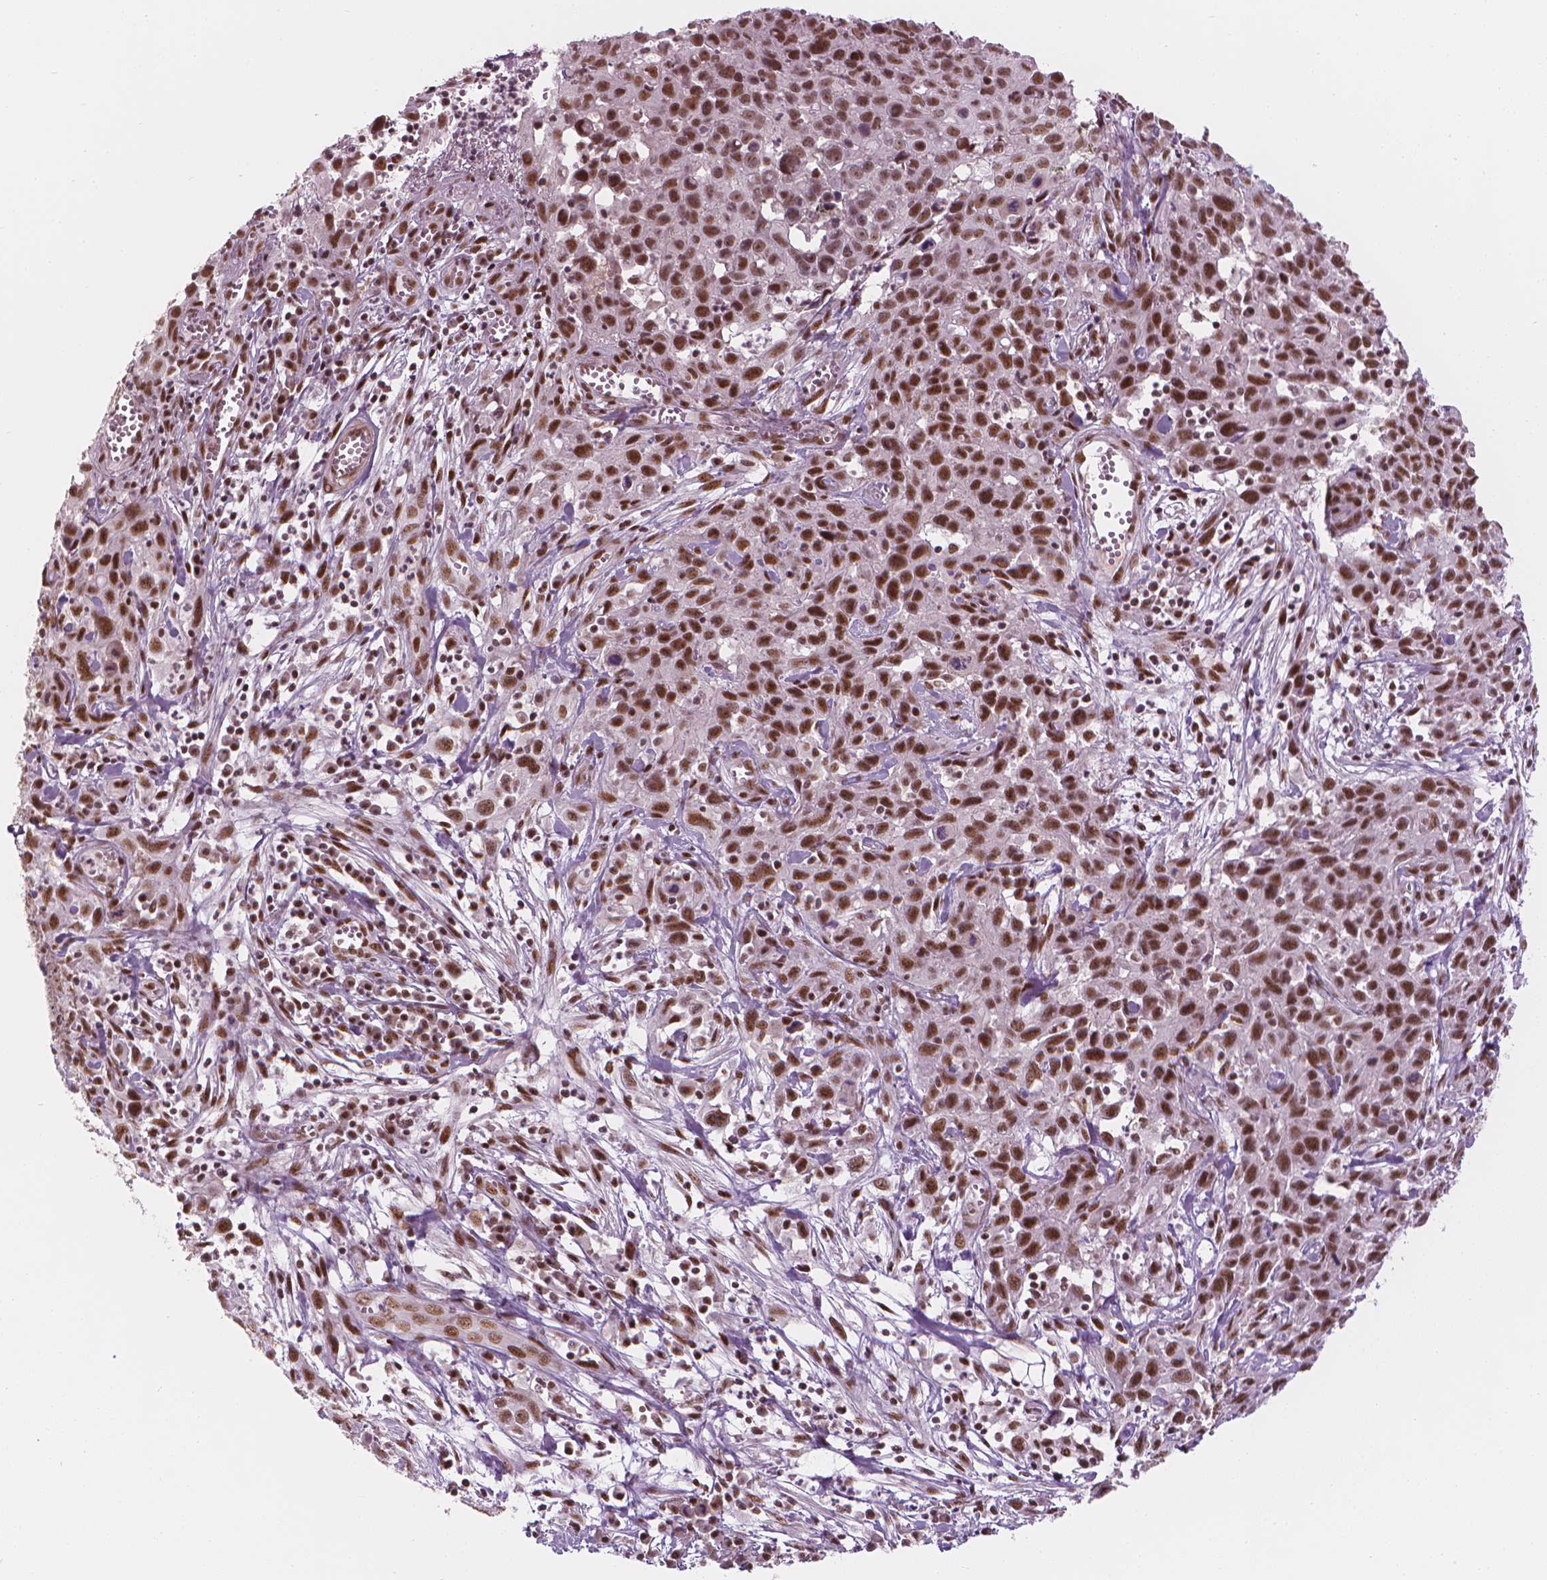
{"staining": {"intensity": "moderate", "quantity": ">75%", "location": "nuclear"}, "tissue": "cervical cancer", "cell_type": "Tumor cells", "image_type": "cancer", "snomed": [{"axis": "morphology", "description": "Squamous cell carcinoma, NOS"}, {"axis": "topography", "description": "Cervix"}], "caption": "Protein staining by immunohistochemistry (IHC) exhibits moderate nuclear positivity in about >75% of tumor cells in cervical cancer. (Stains: DAB (3,3'-diaminobenzidine) in brown, nuclei in blue, Microscopy: brightfield microscopy at high magnification).", "gene": "ELF2", "patient": {"sex": "female", "age": 38}}